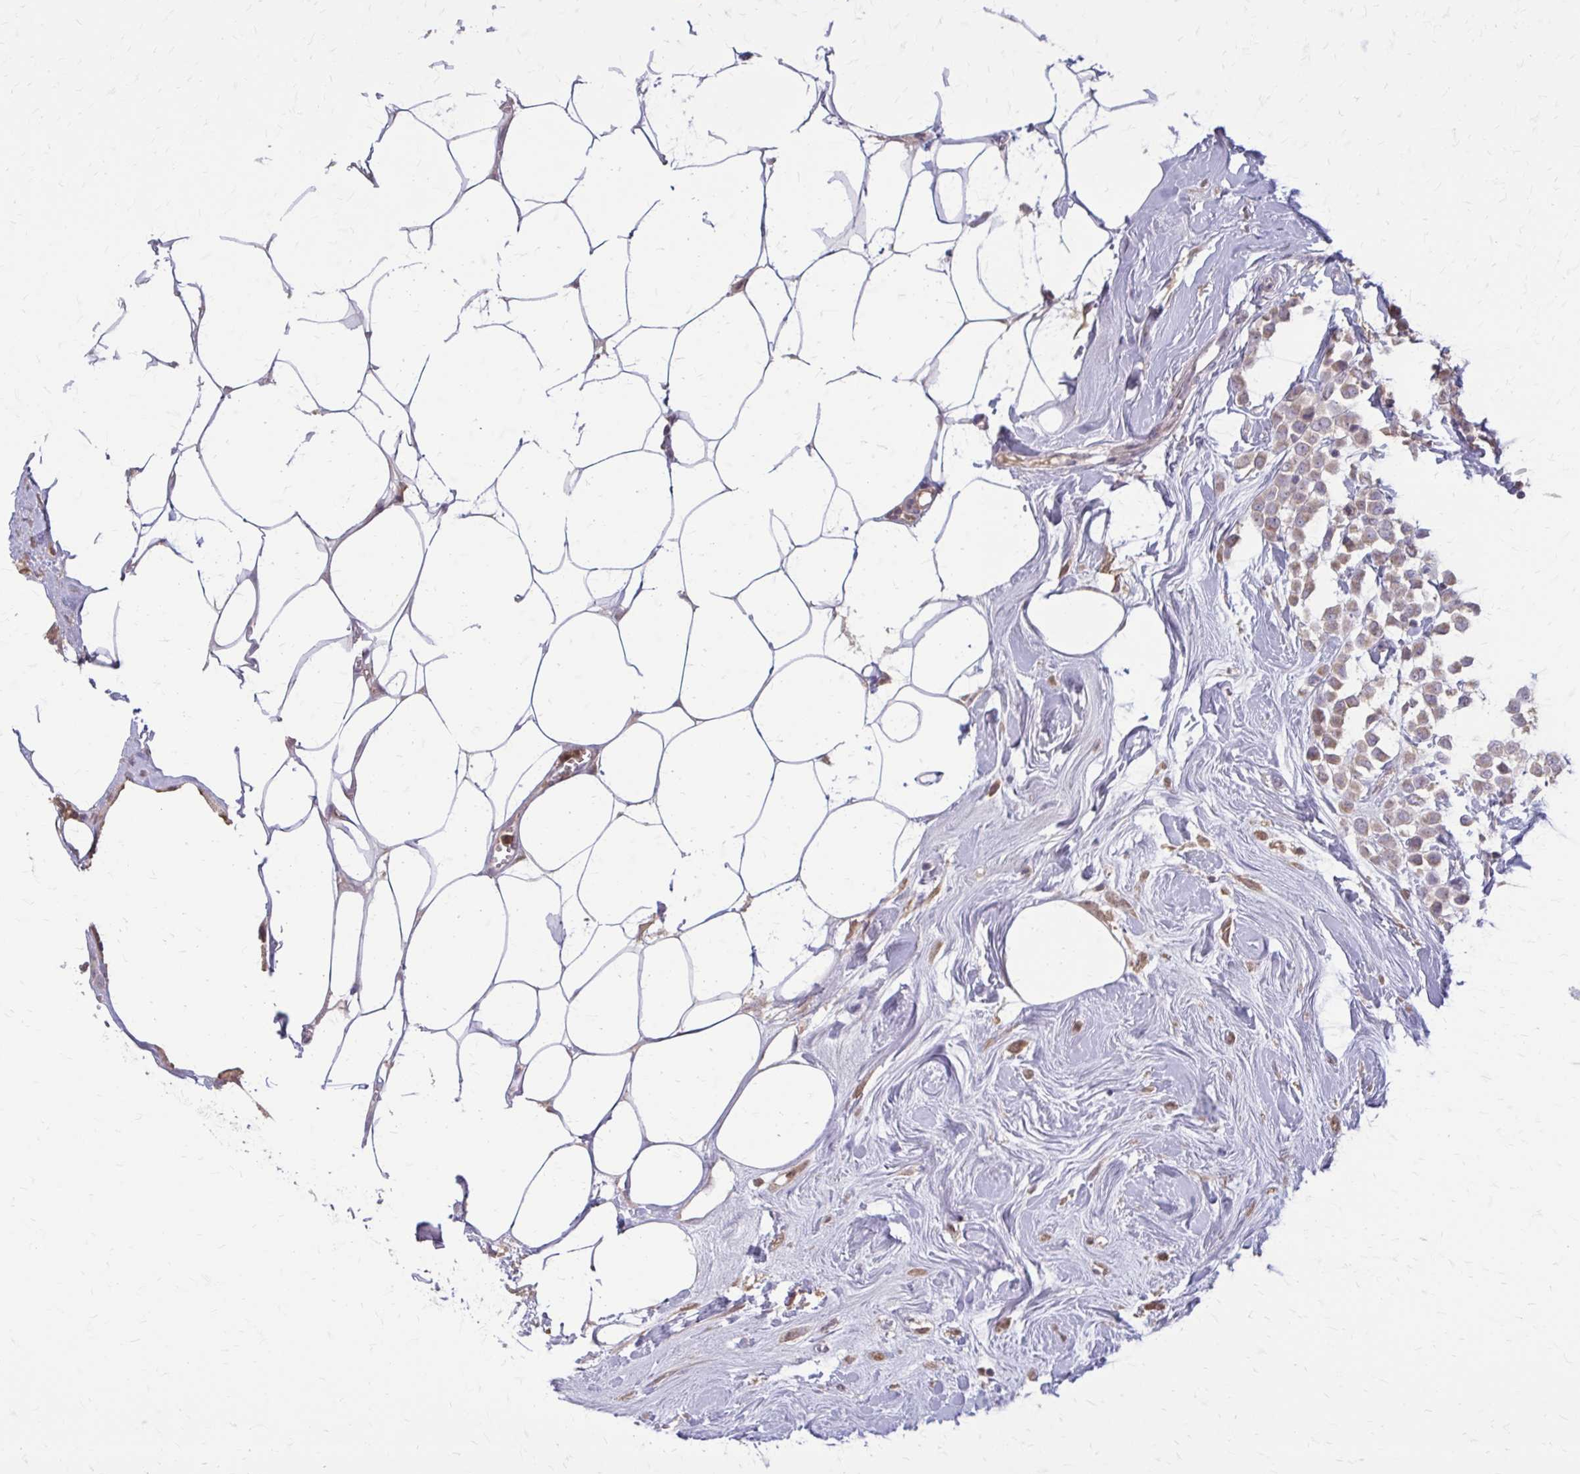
{"staining": {"intensity": "weak", "quantity": ">75%", "location": "cytoplasmic/membranous"}, "tissue": "breast cancer", "cell_type": "Tumor cells", "image_type": "cancer", "snomed": [{"axis": "morphology", "description": "Duct carcinoma"}, {"axis": "topography", "description": "Breast"}], "caption": "This is a micrograph of immunohistochemistry (IHC) staining of breast invasive ductal carcinoma, which shows weak expression in the cytoplasmic/membranous of tumor cells.", "gene": "NRBF2", "patient": {"sex": "female", "age": 80}}